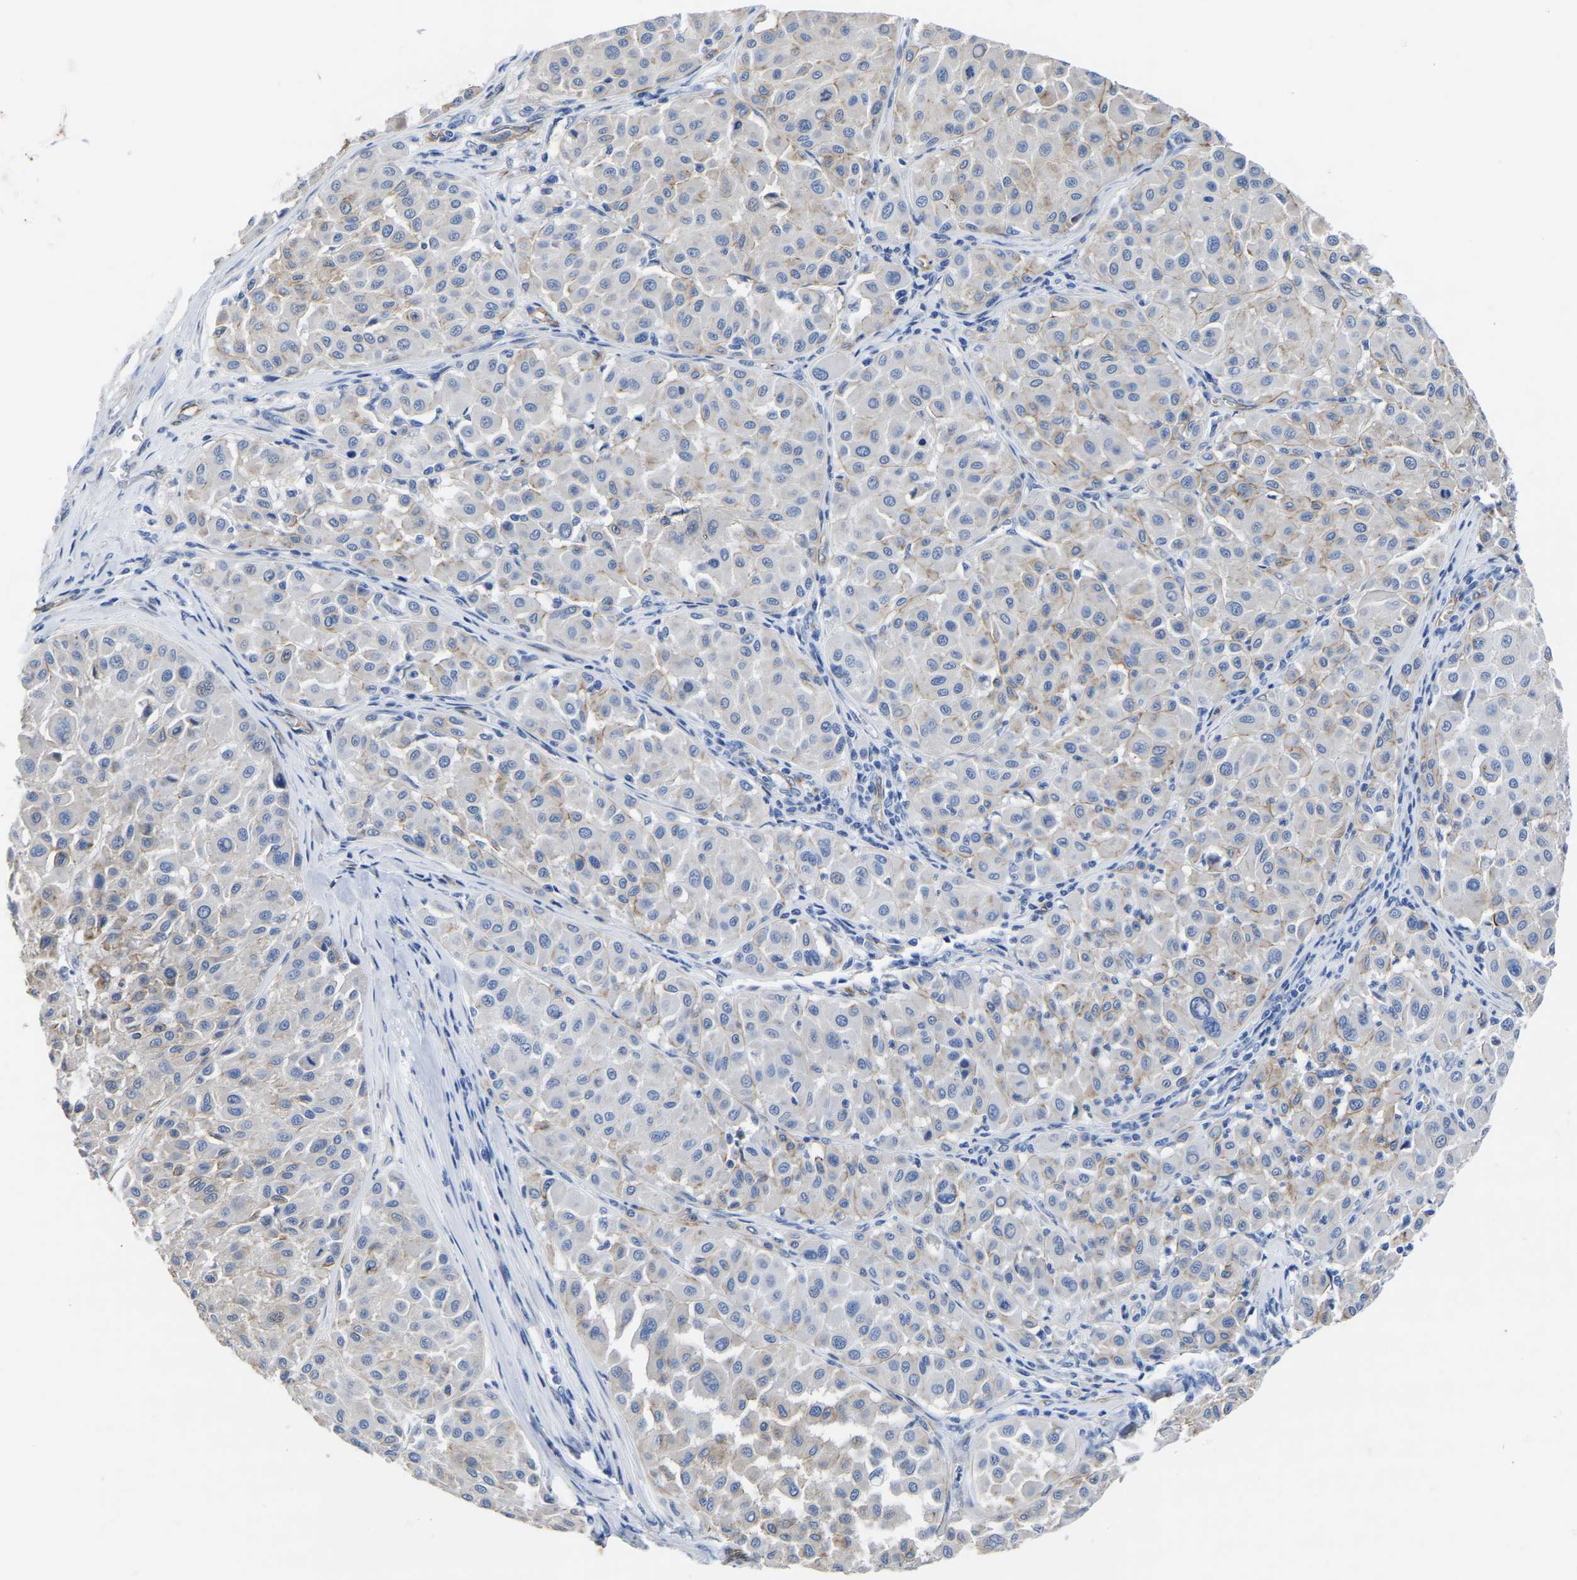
{"staining": {"intensity": "weak", "quantity": "<25%", "location": "cytoplasmic/membranous"}, "tissue": "melanoma", "cell_type": "Tumor cells", "image_type": "cancer", "snomed": [{"axis": "morphology", "description": "Malignant melanoma, Metastatic site"}, {"axis": "topography", "description": "Soft tissue"}], "caption": "The image exhibits no significant staining in tumor cells of malignant melanoma (metastatic site). The staining was performed using DAB to visualize the protein expression in brown, while the nuclei were stained in blue with hematoxylin (Magnification: 20x).", "gene": "SLC45A3", "patient": {"sex": "male", "age": 41}}